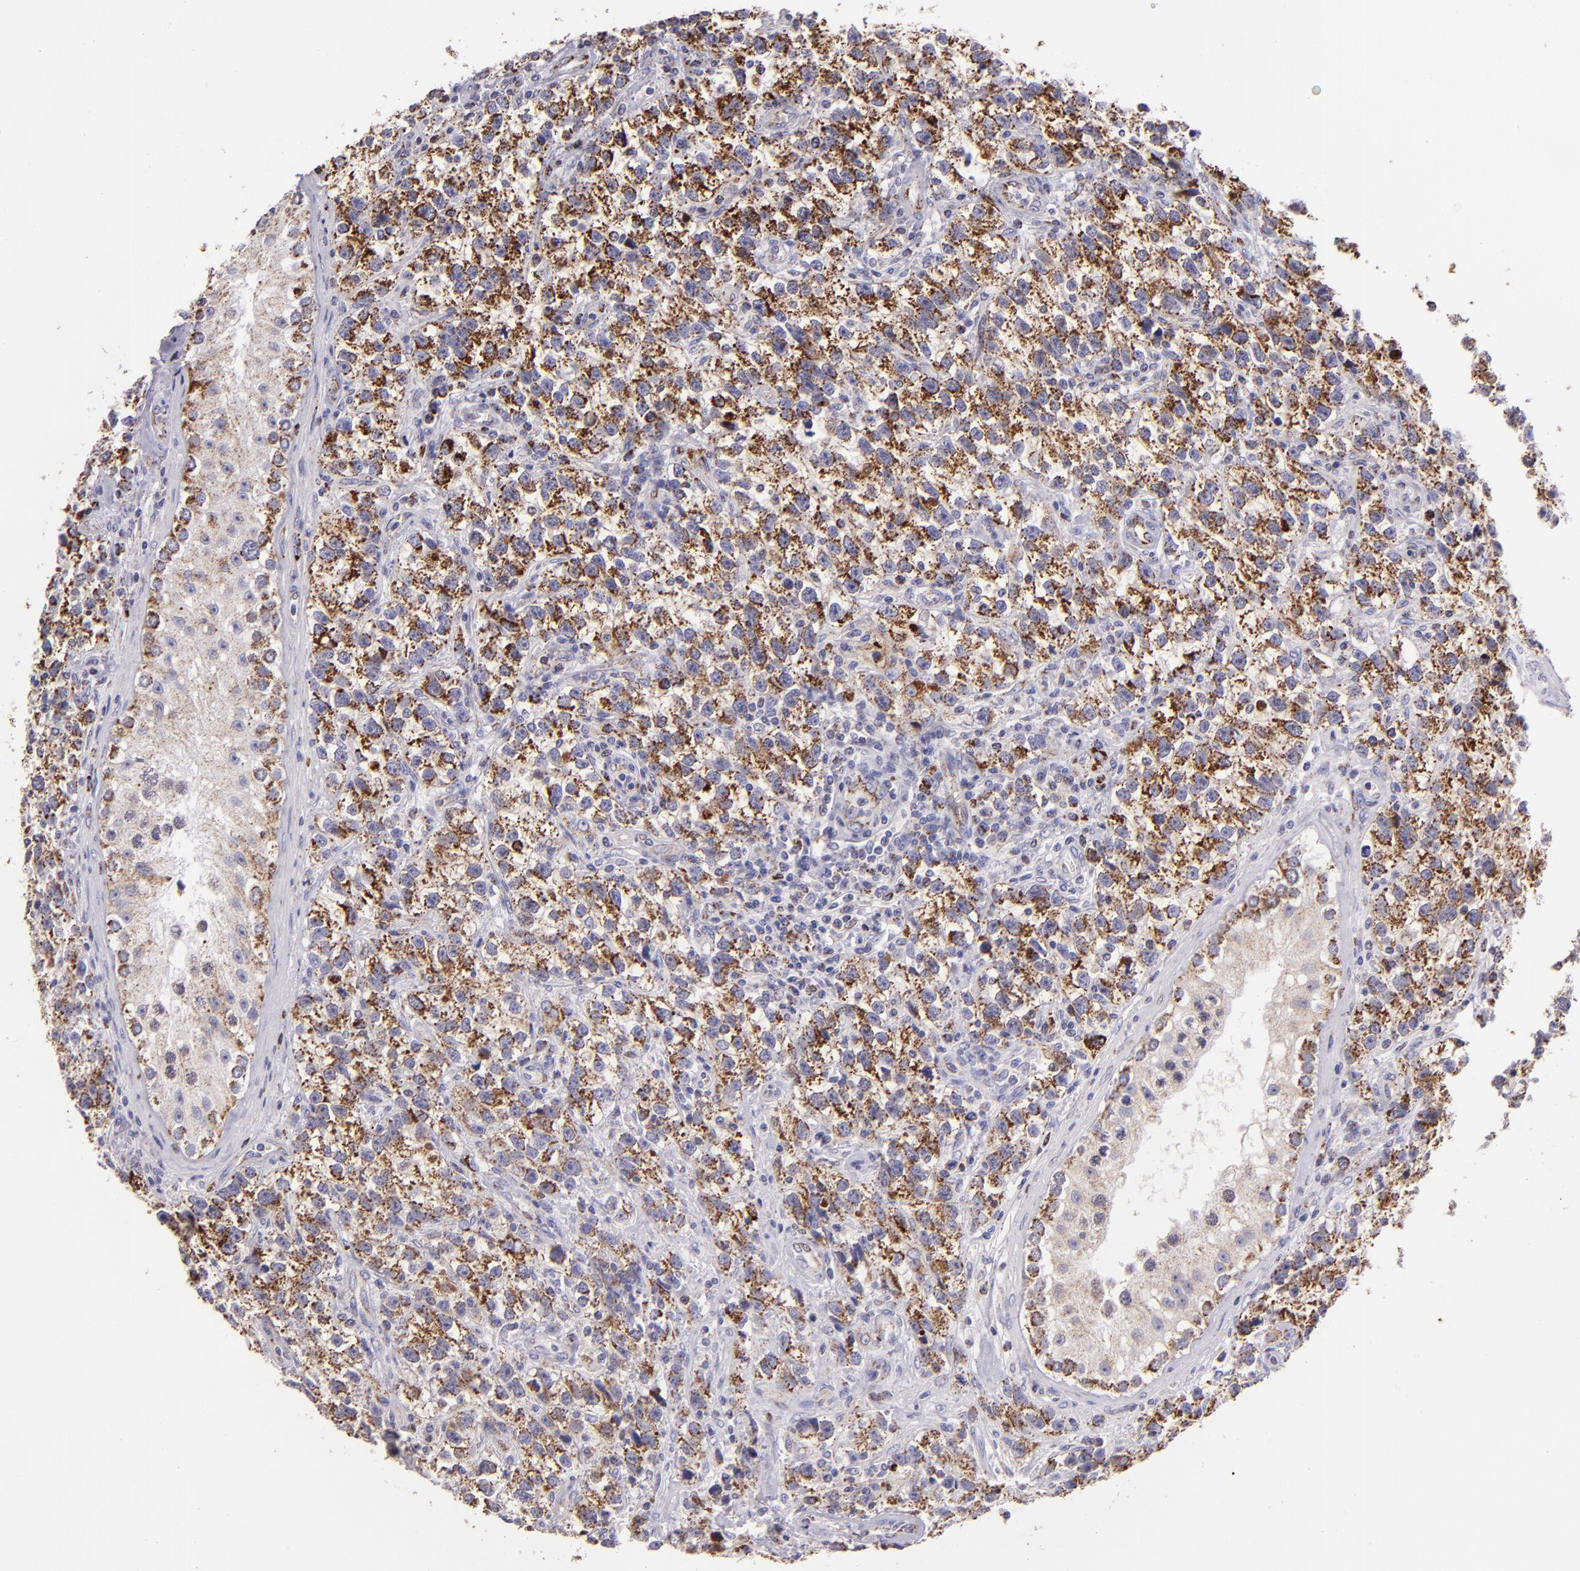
{"staining": {"intensity": "moderate", "quantity": ">75%", "location": "cytoplasmic/membranous"}, "tissue": "testis cancer", "cell_type": "Tumor cells", "image_type": "cancer", "snomed": [{"axis": "morphology", "description": "Seminoma, NOS"}, {"axis": "topography", "description": "Testis"}], "caption": "A histopathology image of human seminoma (testis) stained for a protein displays moderate cytoplasmic/membranous brown staining in tumor cells.", "gene": "HSPD1", "patient": {"sex": "male", "age": 38}}